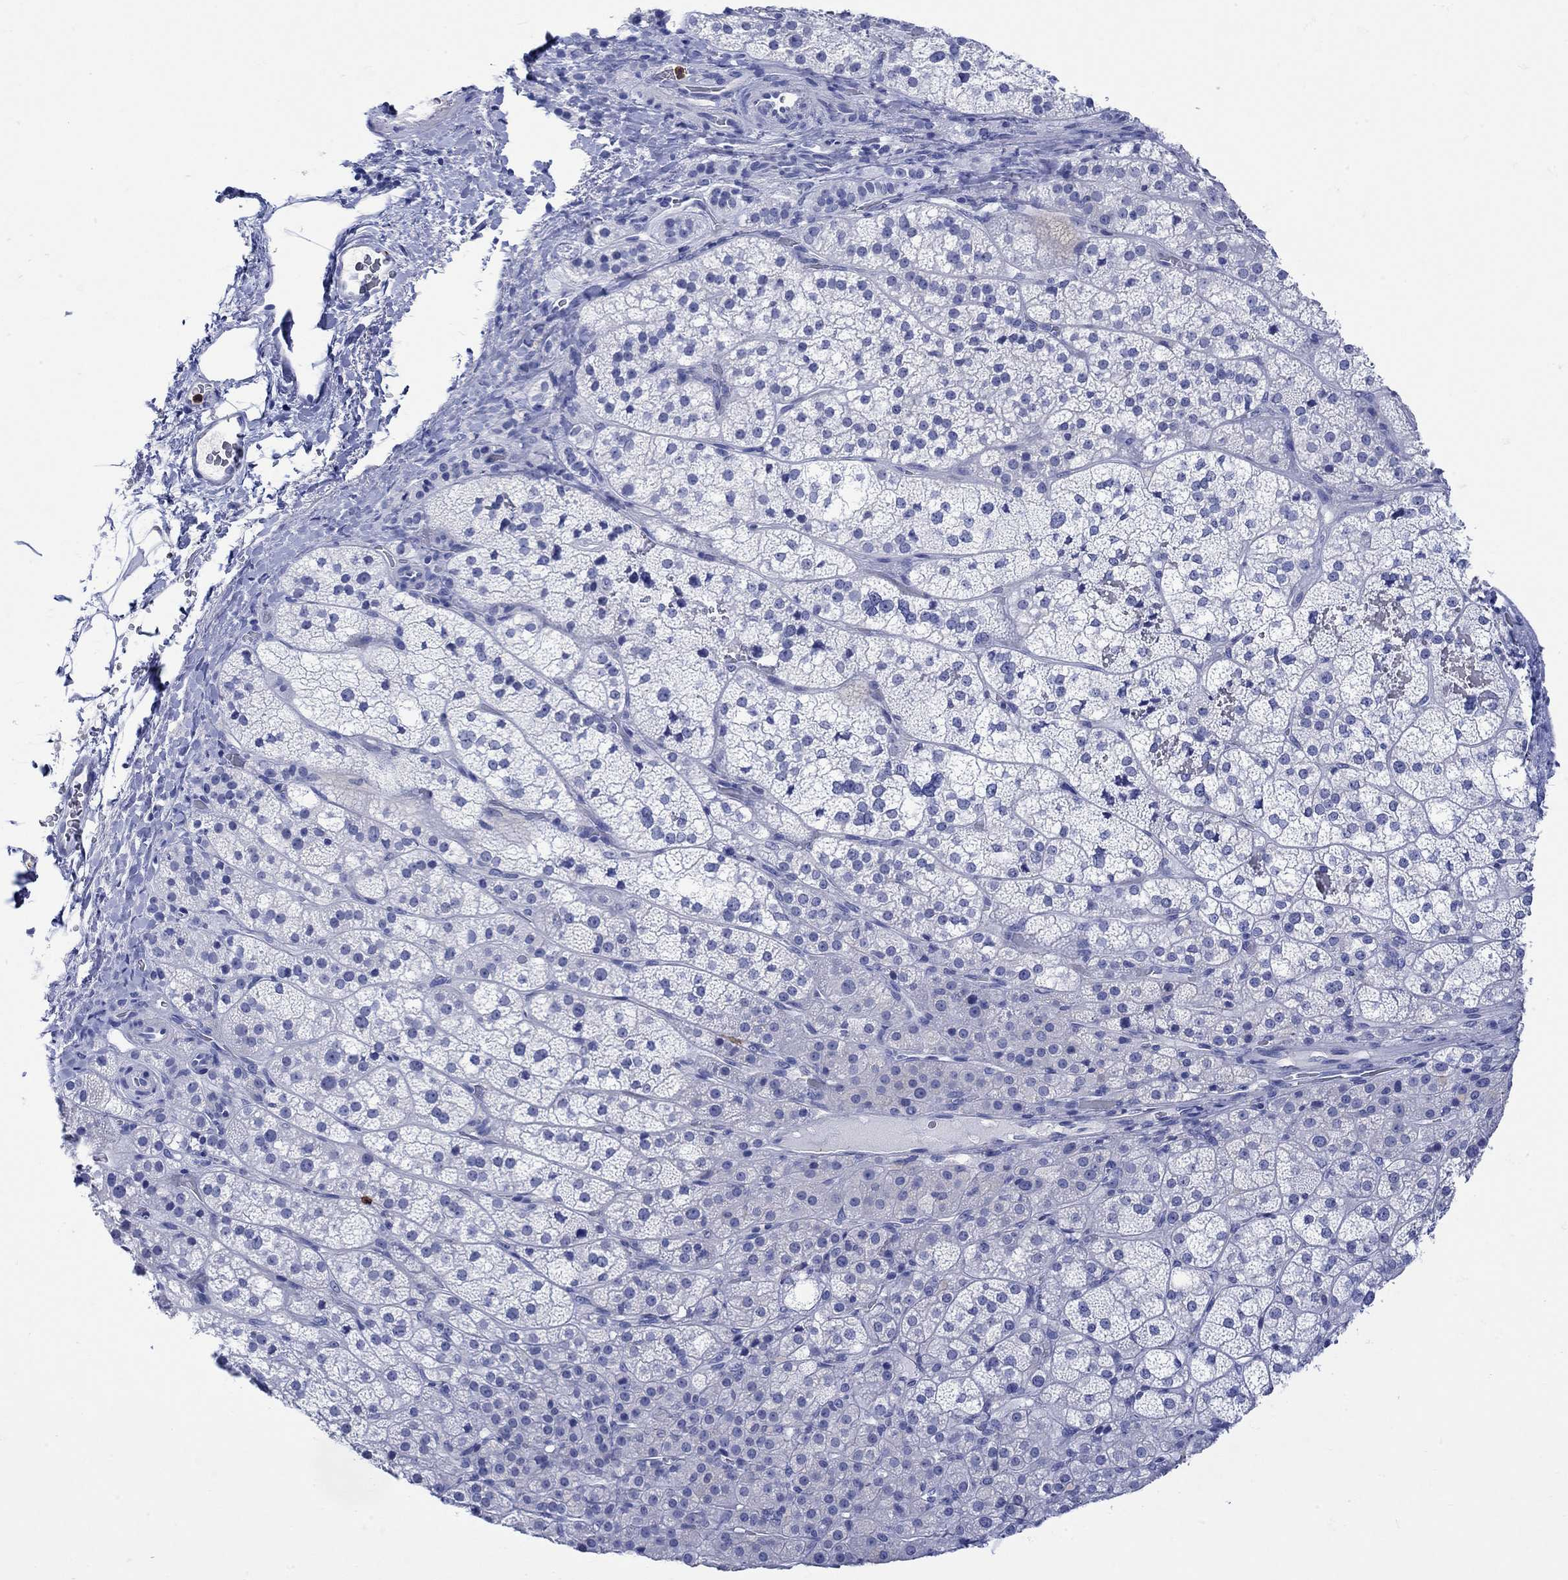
{"staining": {"intensity": "negative", "quantity": "none", "location": "none"}, "tissue": "adrenal gland", "cell_type": "Glandular cells", "image_type": "normal", "snomed": [{"axis": "morphology", "description": "Normal tissue, NOS"}, {"axis": "topography", "description": "Adrenal gland"}], "caption": "High power microscopy image of an immunohistochemistry (IHC) histopathology image of benign adrenal gland, revealing no significant staining in glandular cells.", "gene": "LINGO3", "patient": {"sex": "female", "age": 60}}